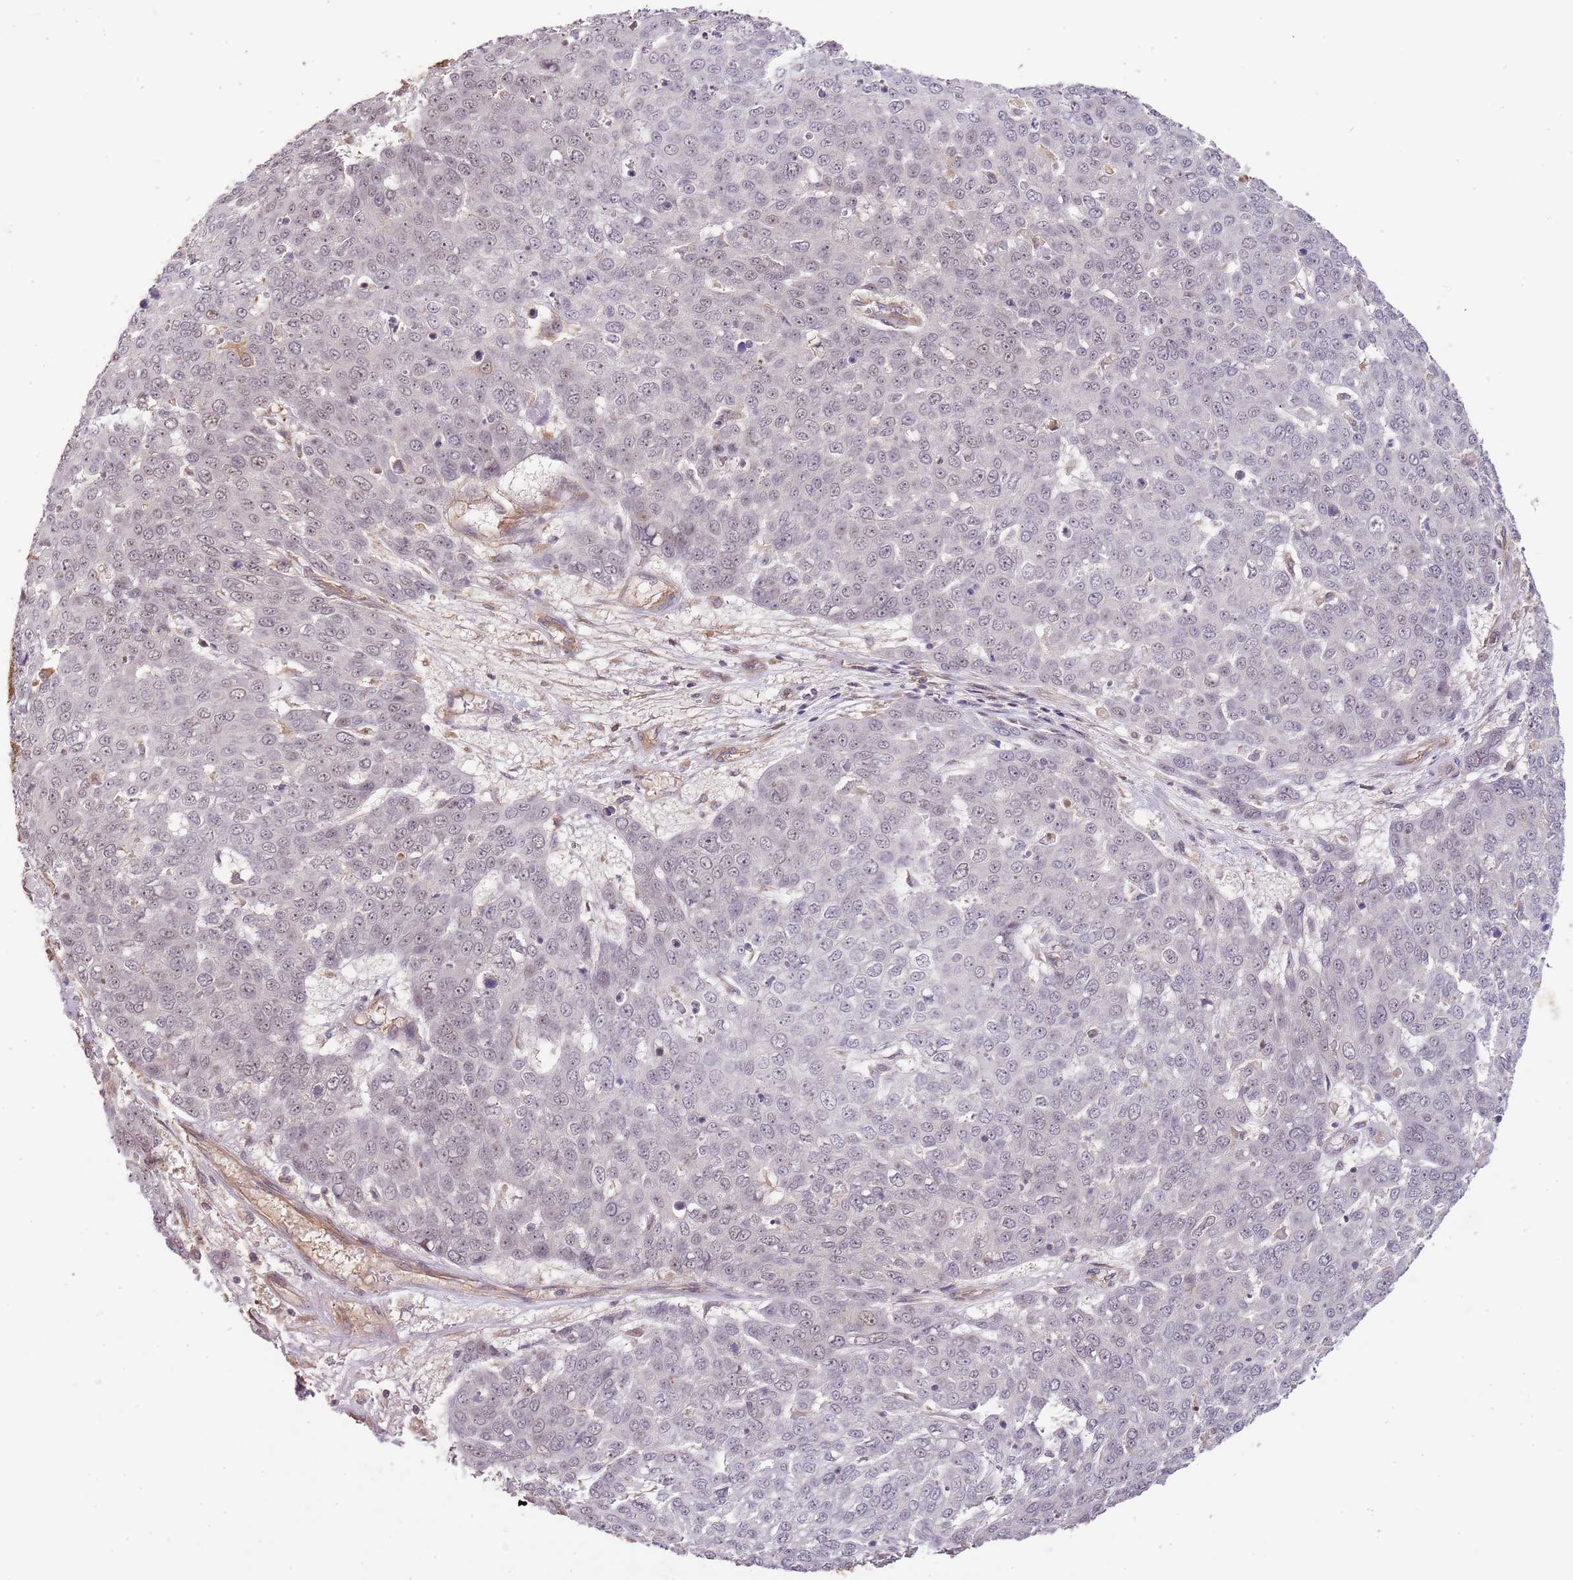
{"staining": {"intensity": "weak", "quantity": "<25%", "location": "nuclear"}, "tissue": "skin cancer", "cell_type": "Tumor cells", "image_type": "cancer", "snomed": [{"axis": "morphology", "description": "Squamous cell carcinoma, NOS"}, {"axis": "topography", "description": "Skin"}], "caption": "Skin cancer was stained to show a protein in brown. There is no significant positivity in tumor cells.", "gene": "SURF2", "patient": {"sex": "male", "age": 71}}